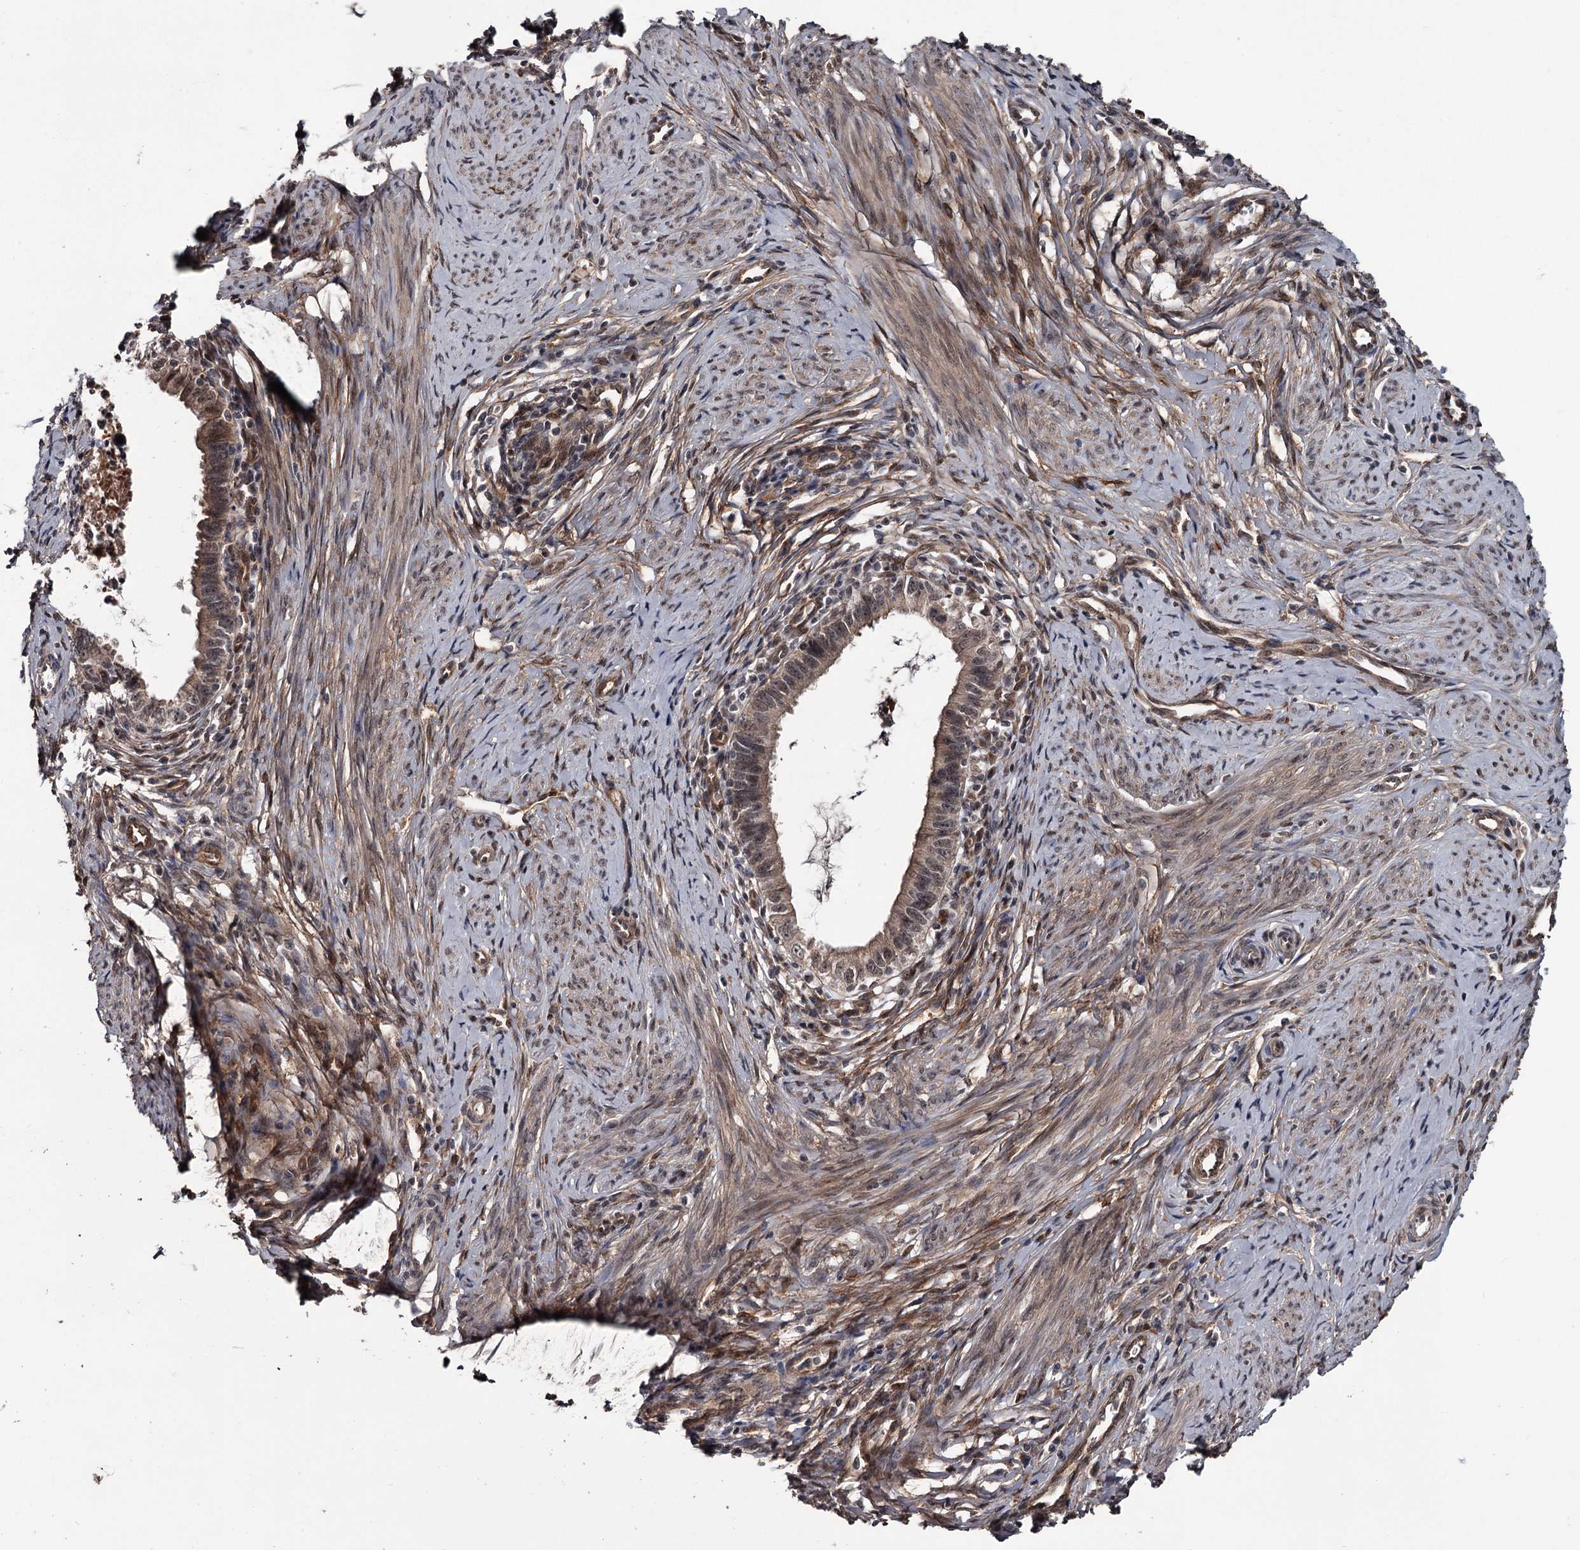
{"staining": {"intensity": "weak", "quantity": ">75%", "location": "cytoplasmic/membranous,nuclear"}, "tissue": "cervical cancer", "cell_type": "Tumor cells", "image_type": "cancer", "snomed": [{"axis": "morphology", "description": "Adenocarcinoma, NOS"}, {"axis": "topography", "description": "Cervix"}], "caption": "IHC (DAB) staining of human adenocarcinoma (cervical) demonstrates weak cytoplasmic/membranous and nuclear protein expression in approximately >75% of tumor cells.", "gene": "CDC42EP2", "patient": {"sex": "female", "age": 36}}